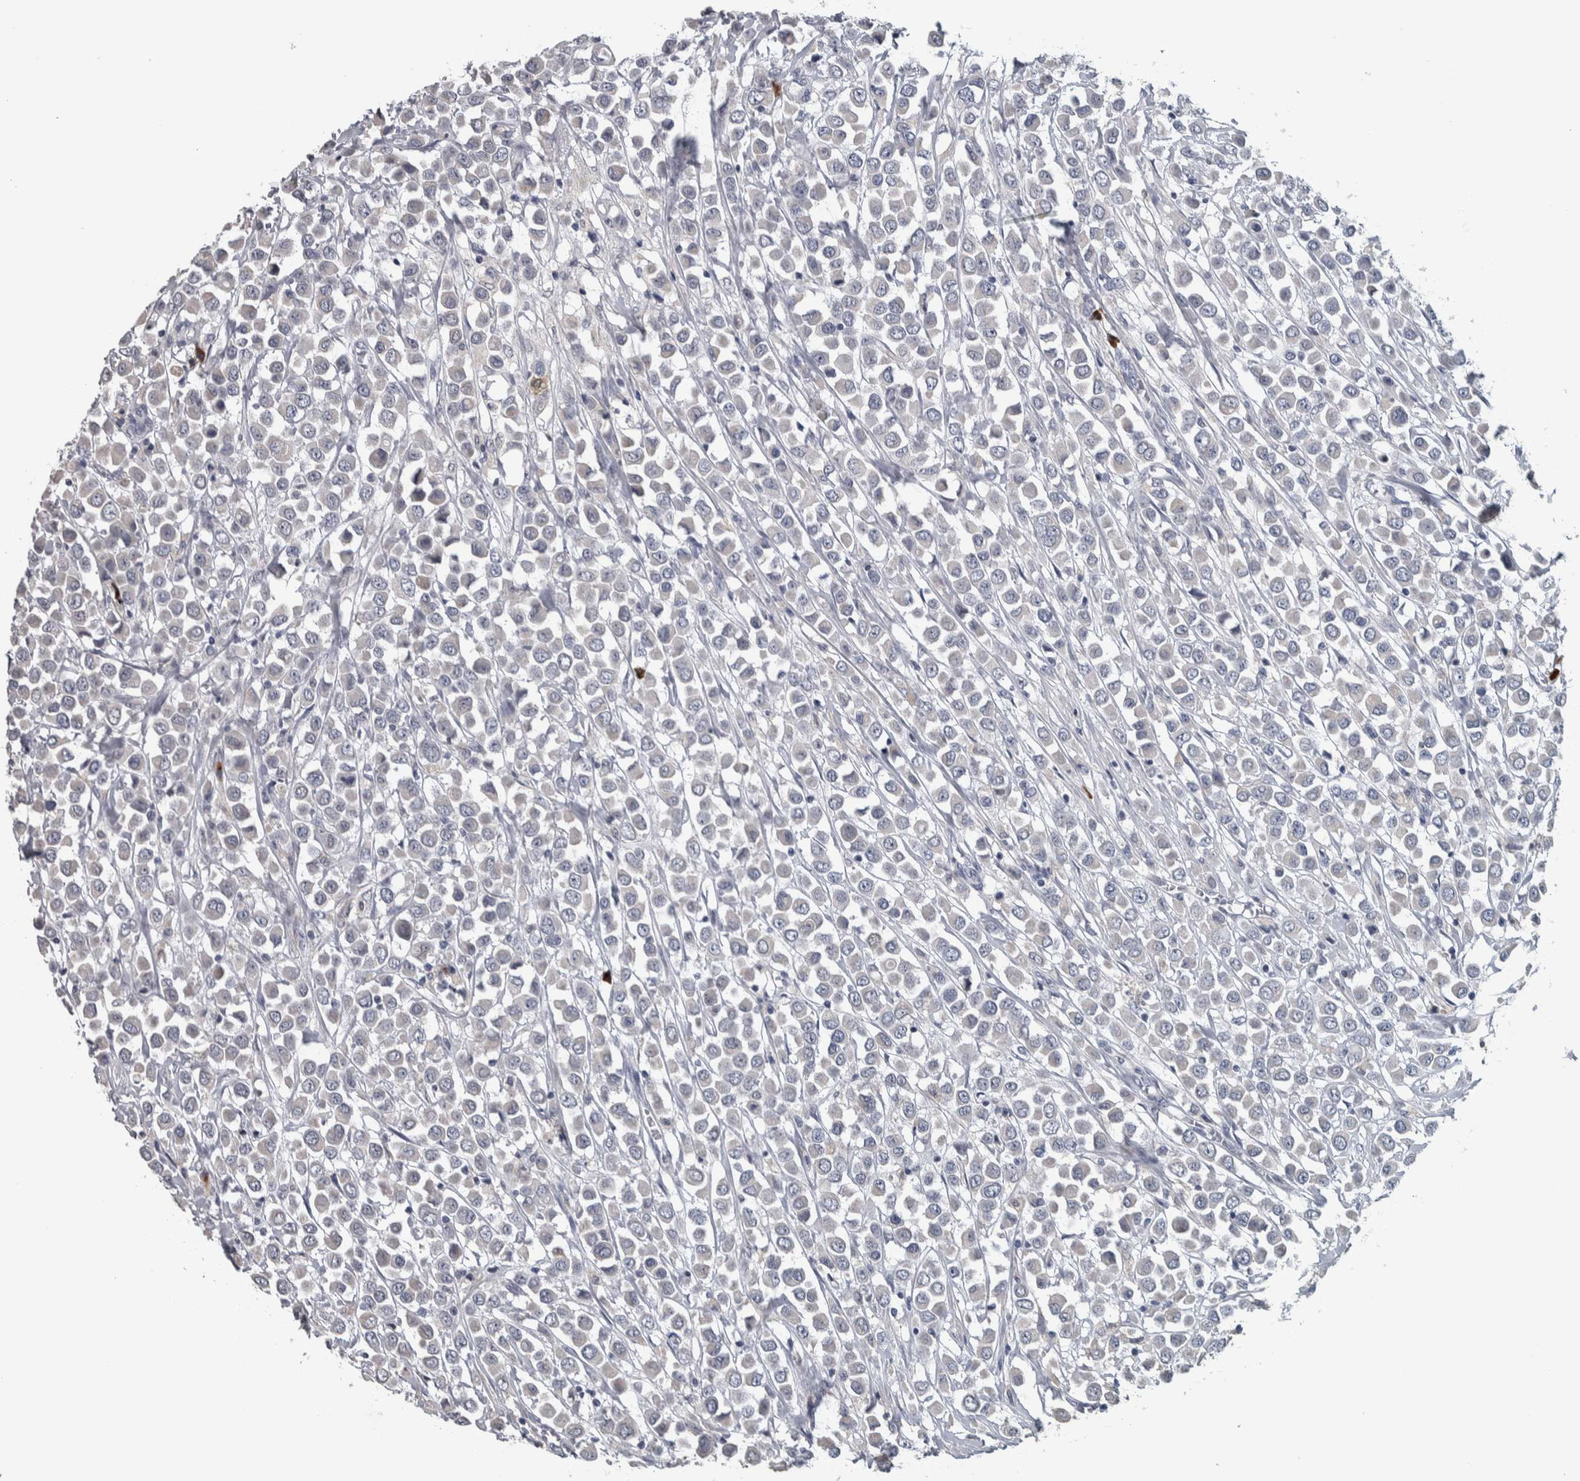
{"staining": {"intensity": "negative", "quantity": "none", "location": "none"}, "tissue": "breast cancer", "cell_type": "Tumor cells", "image_type": "cancer", "snomed": [{"axis": "morphology", "description": "Duct carcinoma"}, {"axis": "topography", "description": "Breast"}], "caption": "This is an immunohistochemistry photomicrograph of breast cancer (infiltrating ductal carcinoma). There is no positivity in tumor cells.", "gene": "CAVIN4", "patient": {"sex": "female", "age": 61}}